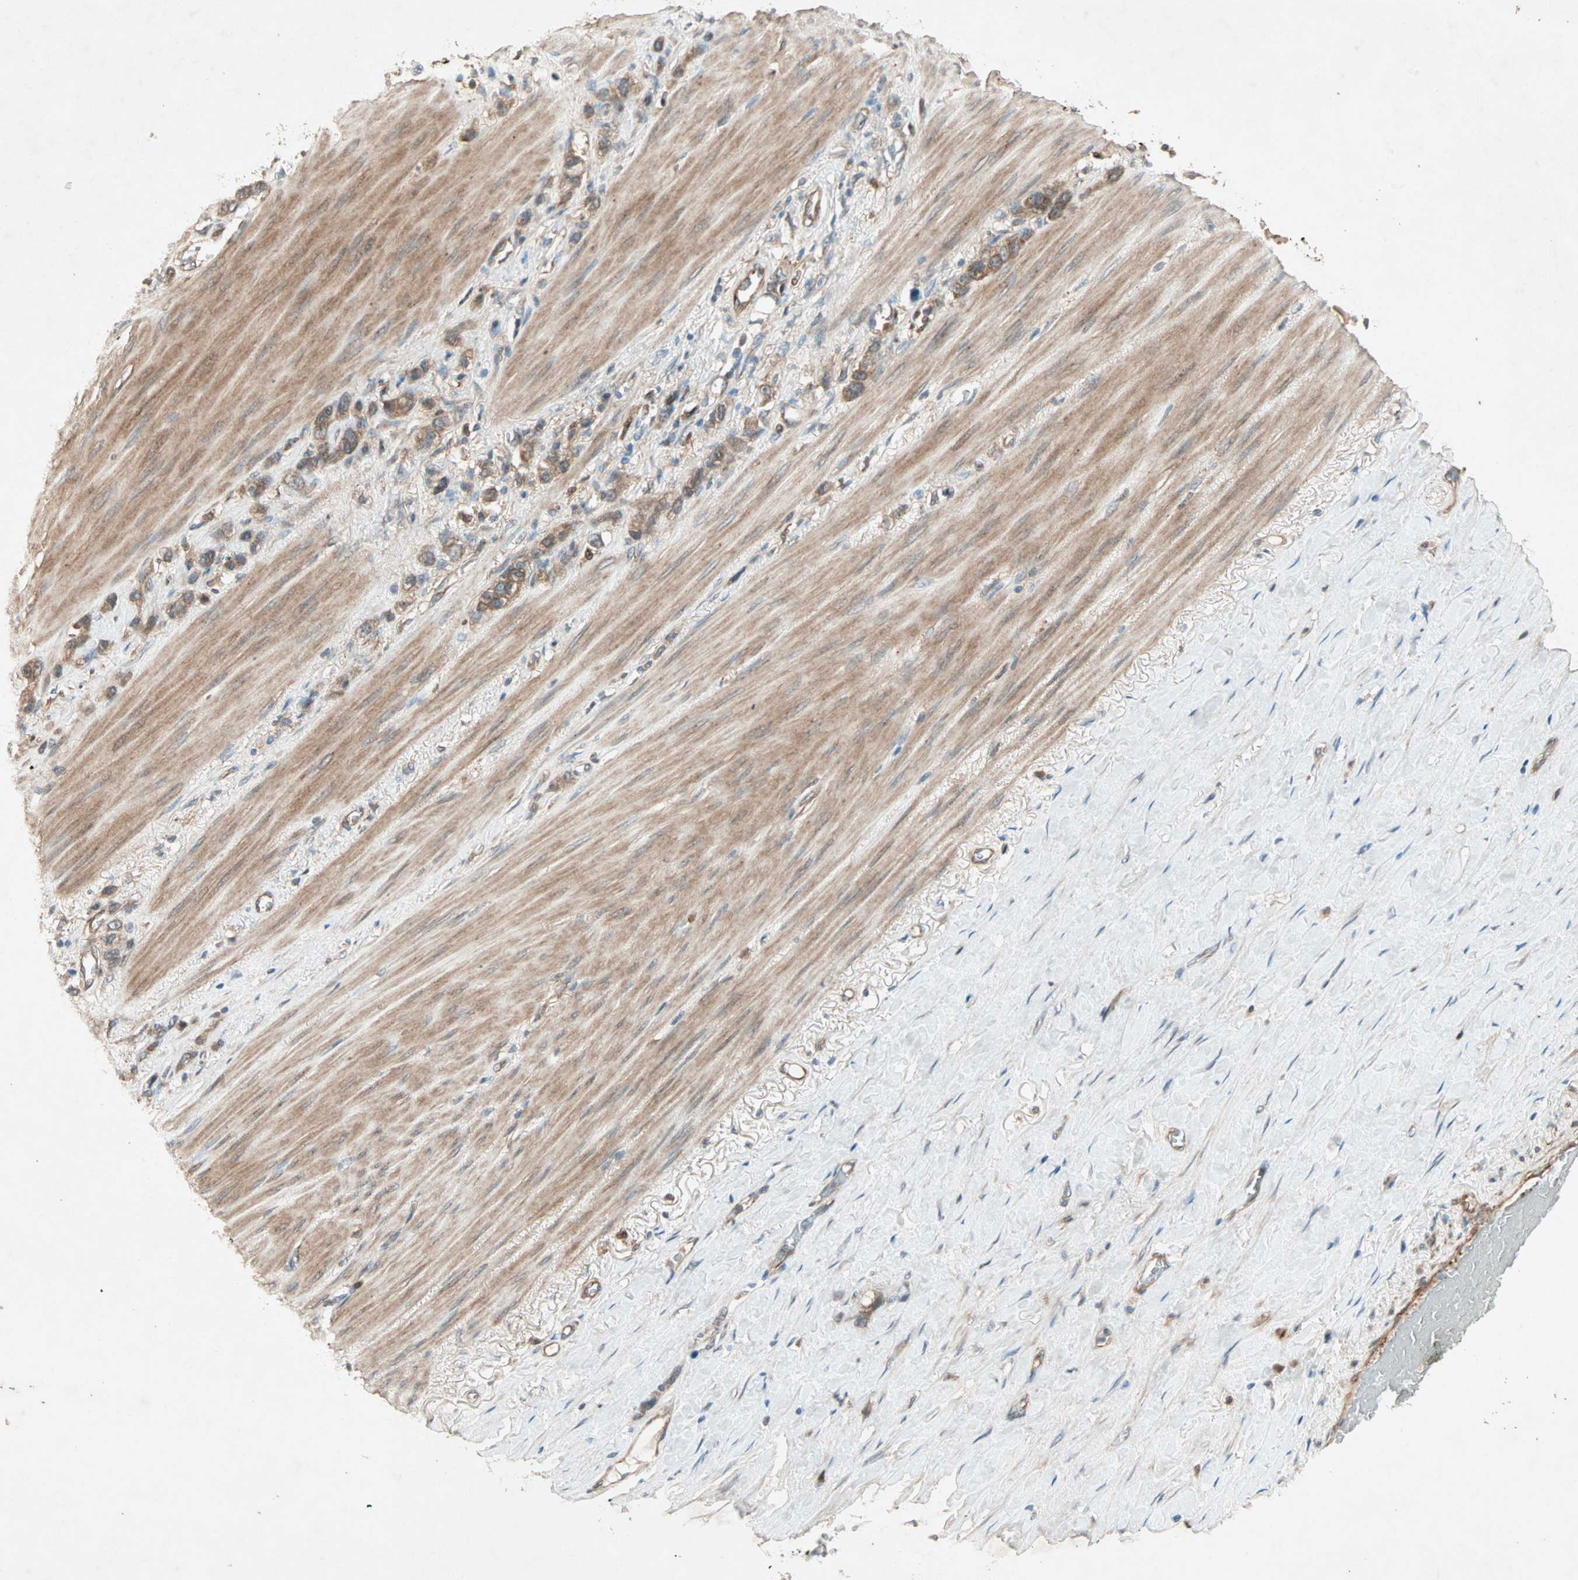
{"staining": {"intensity": "moderate", "quantity": ">75%", "location": "cytoplasmic/membranous"}, "tissue": "stomach cancer", "cell_type": "Tumor cells", "image_type": "cancer", "snomed": [{"axis": "morphology", "description": "Normal tissue, NOS"}, {"axis": "morphology", "description": "Adenocarcinoma, NOS"}, {"axis": "morphology", "description": "Adenocarcinoma, High grade"}, {"axis": "topography", "description": "Stomach, upper"}, {"axis": "topography", "description": "Stomach"}], "caption": "IHC of human adenocarcinoma (stomach) exhibits medium levels of moderate cytoplasmic/membranous positivity in about >75% of tumor cells.", "gene": "SDSL", "patient": {"sex": "female", "age": 65}}